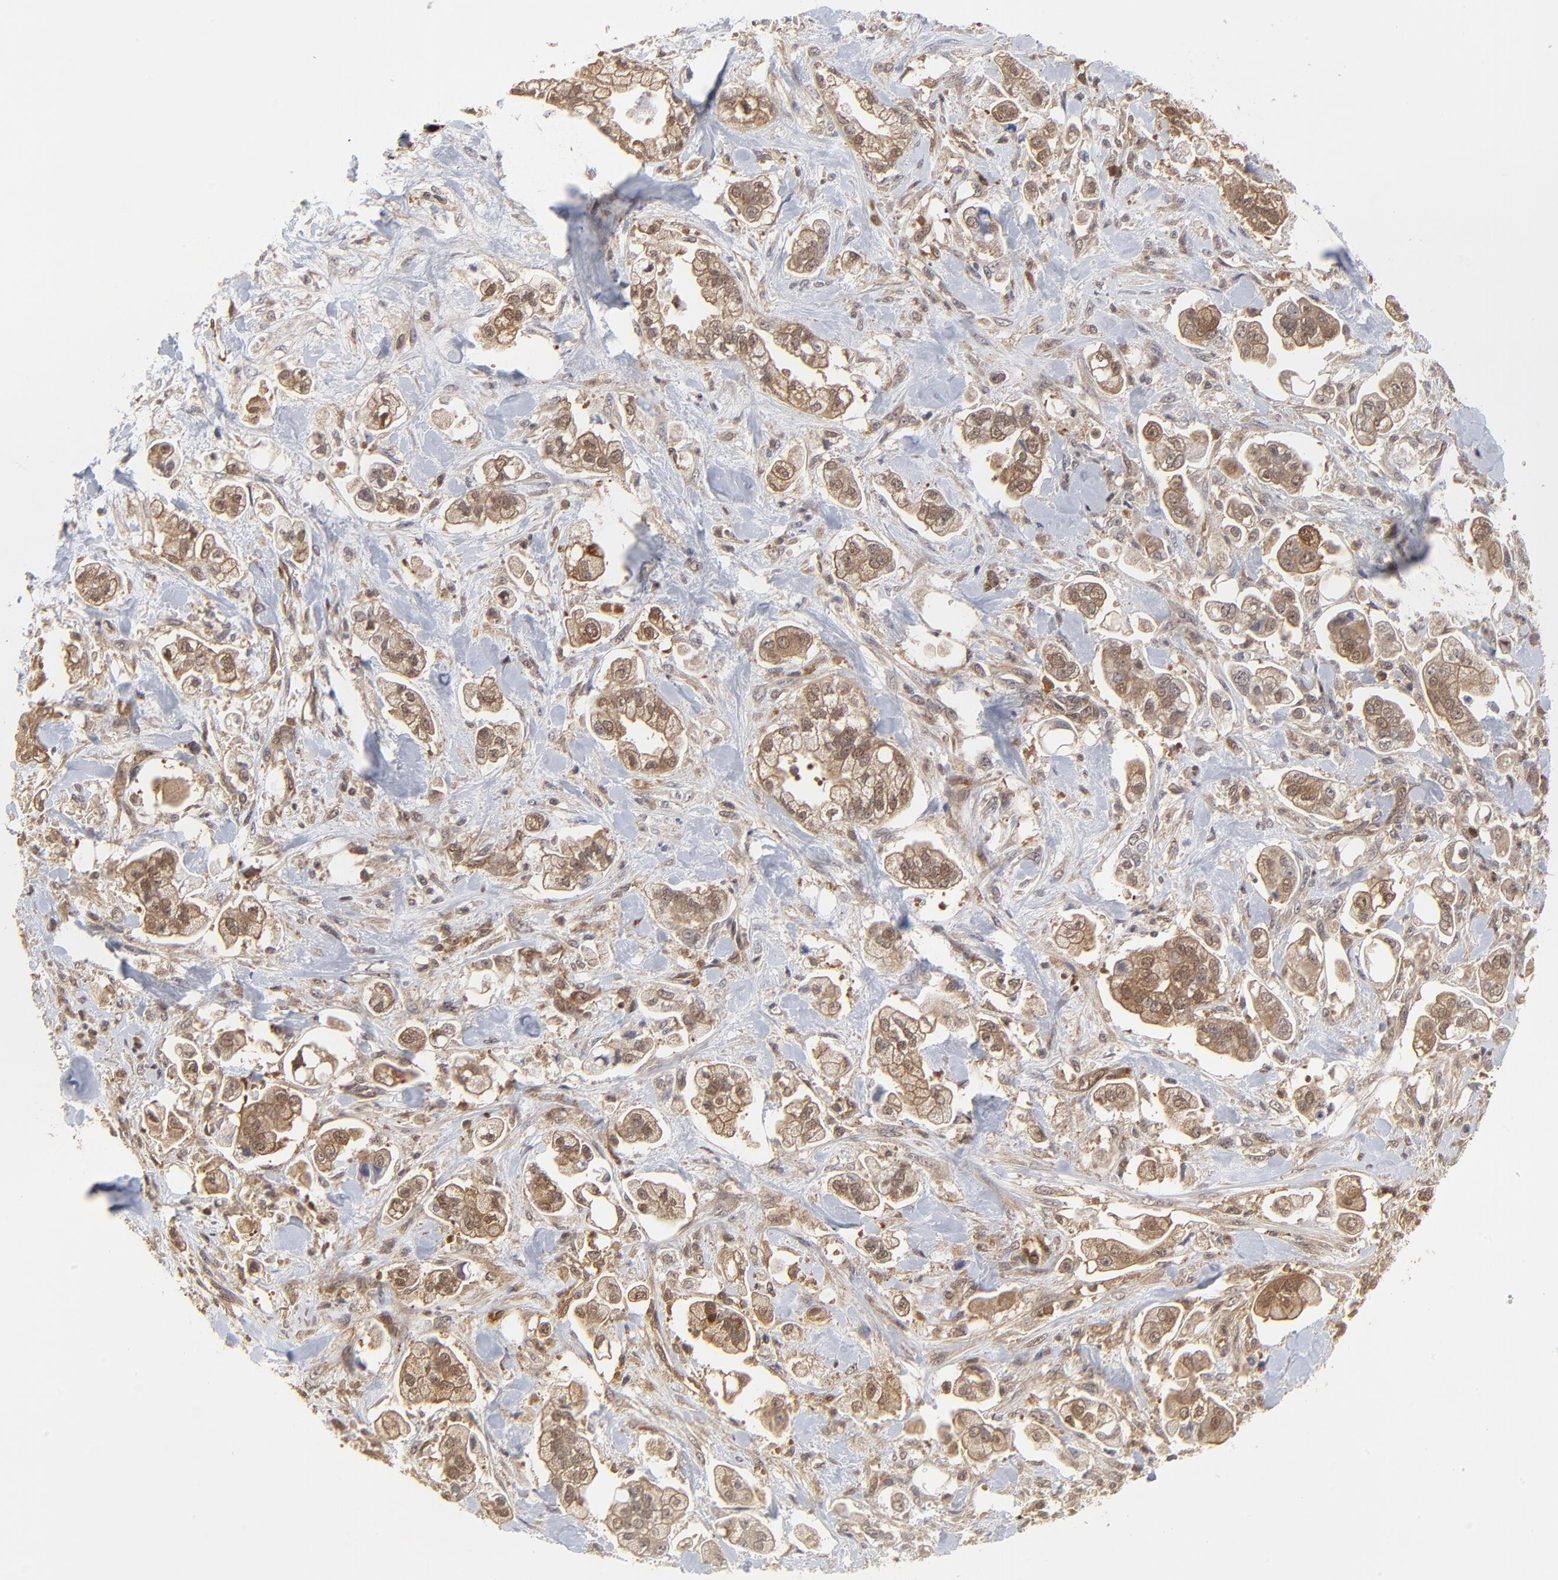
{"staining": {"intensity": "weak", "quantity": ">75%", "location": "cytoplasmic/membranous"}, "tissue": "stomach cancer", "cell_type": "Tumor cells", "image_type": "cancer", "snomed": [{"axis": "morphology", "description": "Adenocarcinoma, NOS"}, {"axis": "topography", "description": "Stomach"}], "caption": "Immunohistochemistry (DAB (3,3'-diaminobenzidine)) staining of stomach cancer (adenocarcinoma) shows weak cytoplasmic/membranous protein expression in about >75% of tumor cells. The staining is performed using DAB (3,3'-diaminobenzidine) brown chromogen to label protein expression. The nuclei are counter-stained blue using hematoxylin.", "gene": "CASP3", "patient": {"sex": "male", "age": 62}}